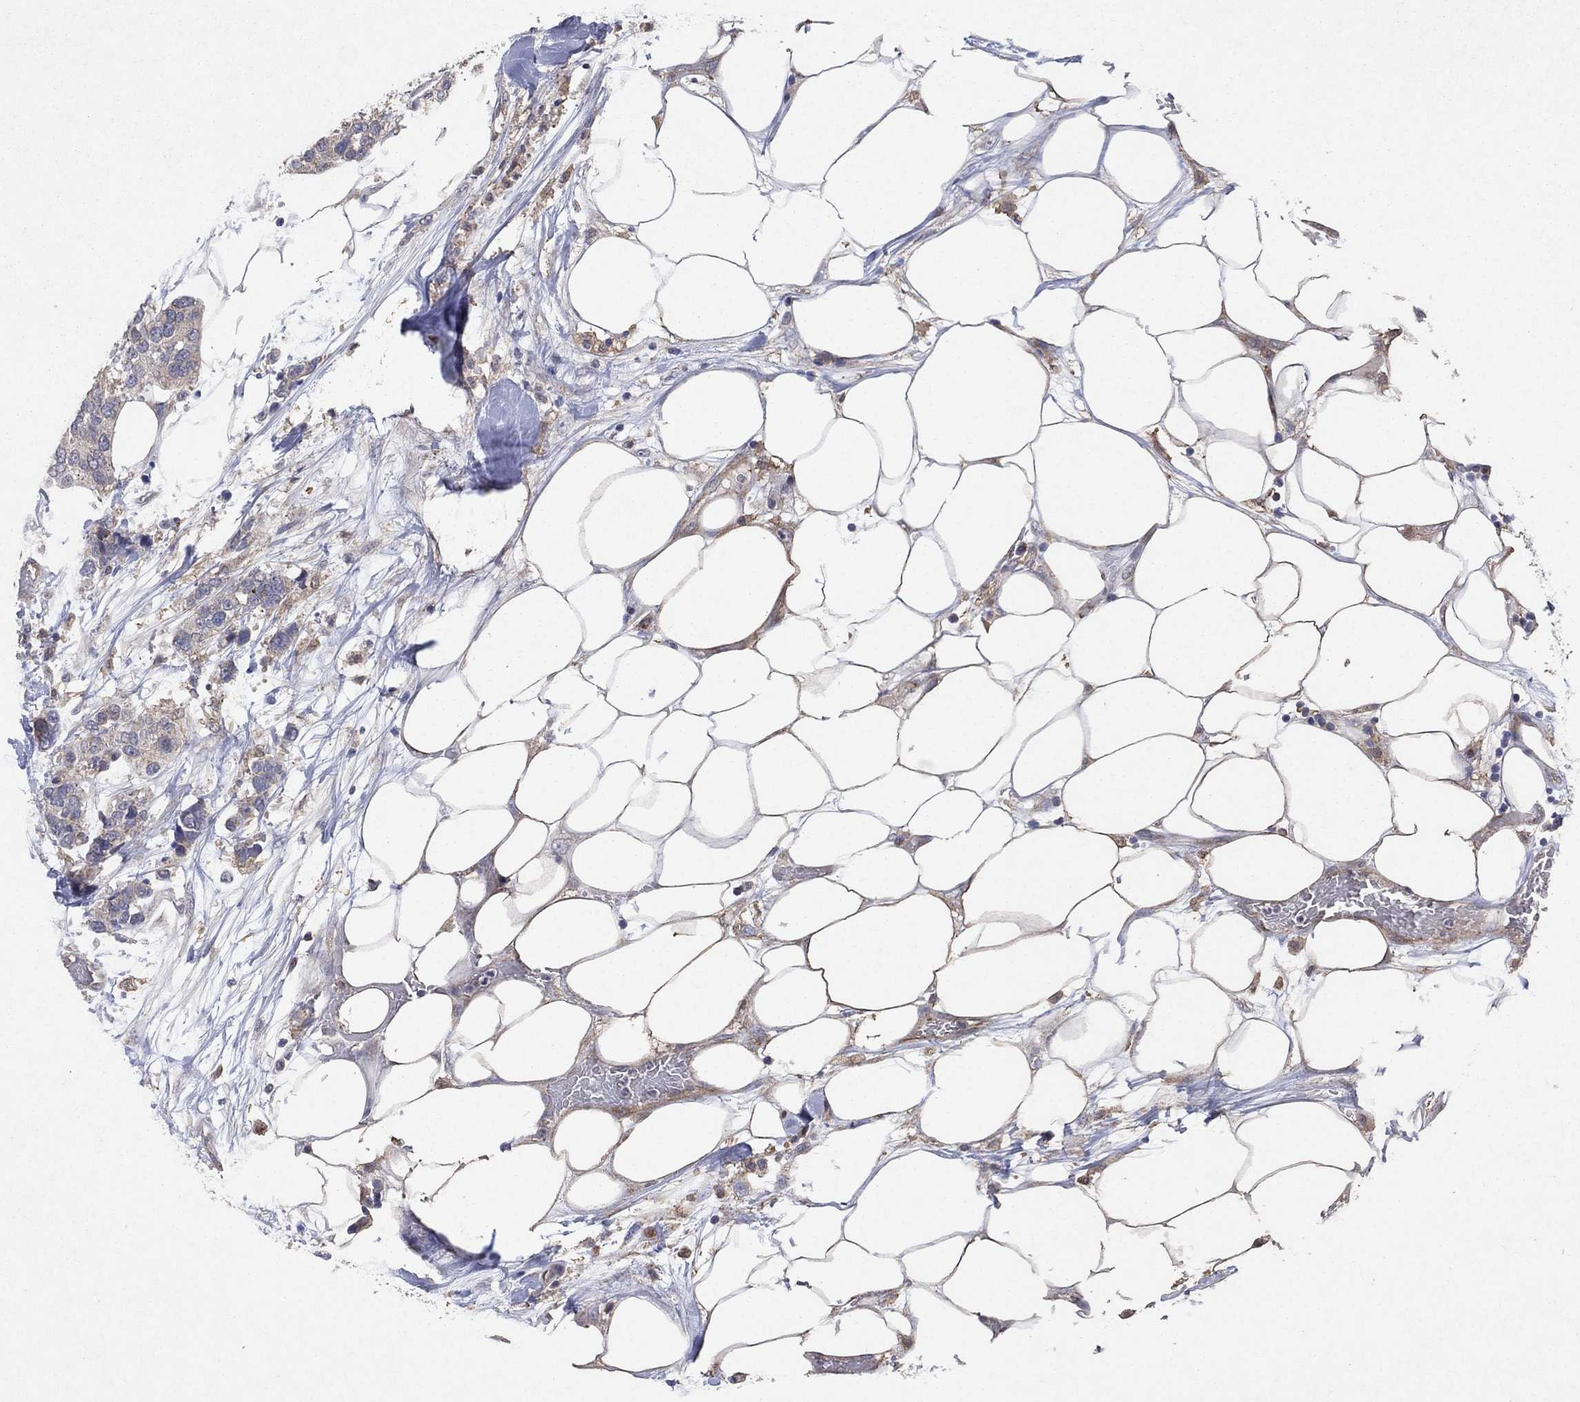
{"staining": {"intensity": "weak", "quantity": "25%-75%", "location": "cytoplasmic/membranous"}, "tissue": "urothelial cancer", "cell_type": "Tumor cells", "image_type": "cancer", "snomed": [{"axis": "morphology", "description": "Urothelial carcinoma, High grade"}, {"axis": "topography", "description": "Urinary bladder"}], "caption": "Immunohistochemistry of human urothelial carcinoma (high-grade) reveals low levels of weak cytoplasmic/membranous staining in about 25%-75% of tumor cells. (DAB (3,3'-diaminobenzidine) IHC, brown staining for protein, blue staining for nuclei).", "gene": "FRG1", "patient": {"sex": "male", "age": 77}}